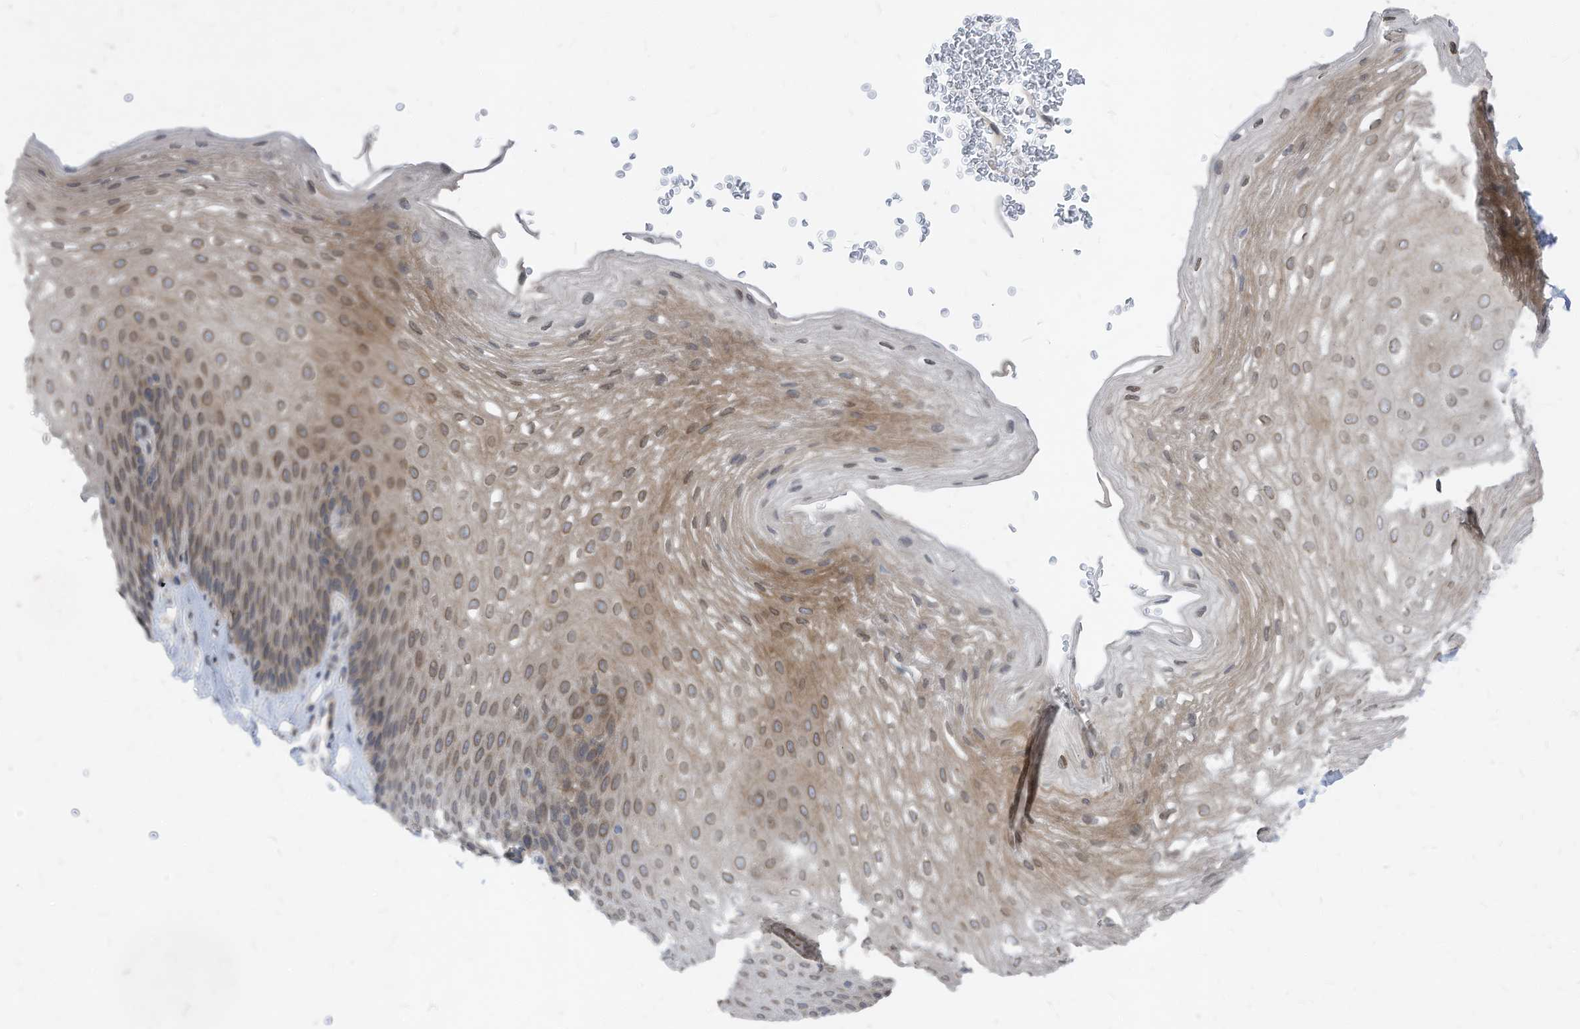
{"staining": {"intensity": "moderate", "quantity": "25%-75%", "location": "cytoplasmic/membranous,nuclear"}, "tissue": "esophagus", "cell_type": "Squamous epithelial cells", "image_type": "normal", "snomed": [{"axis": "morphology", "description": "Normal tissue, NOS"}, {"axis": "topography", "description": "Esophagus"}], "caption": "Esophagus stained with a brown dye demonstrates moderate cytoplasmic/membranous,nuclear positive staining in about 25%-75% of squamous epithelial cells.", "gene": "KPNB1", "patient": {"sex": "female", "age": 66}}